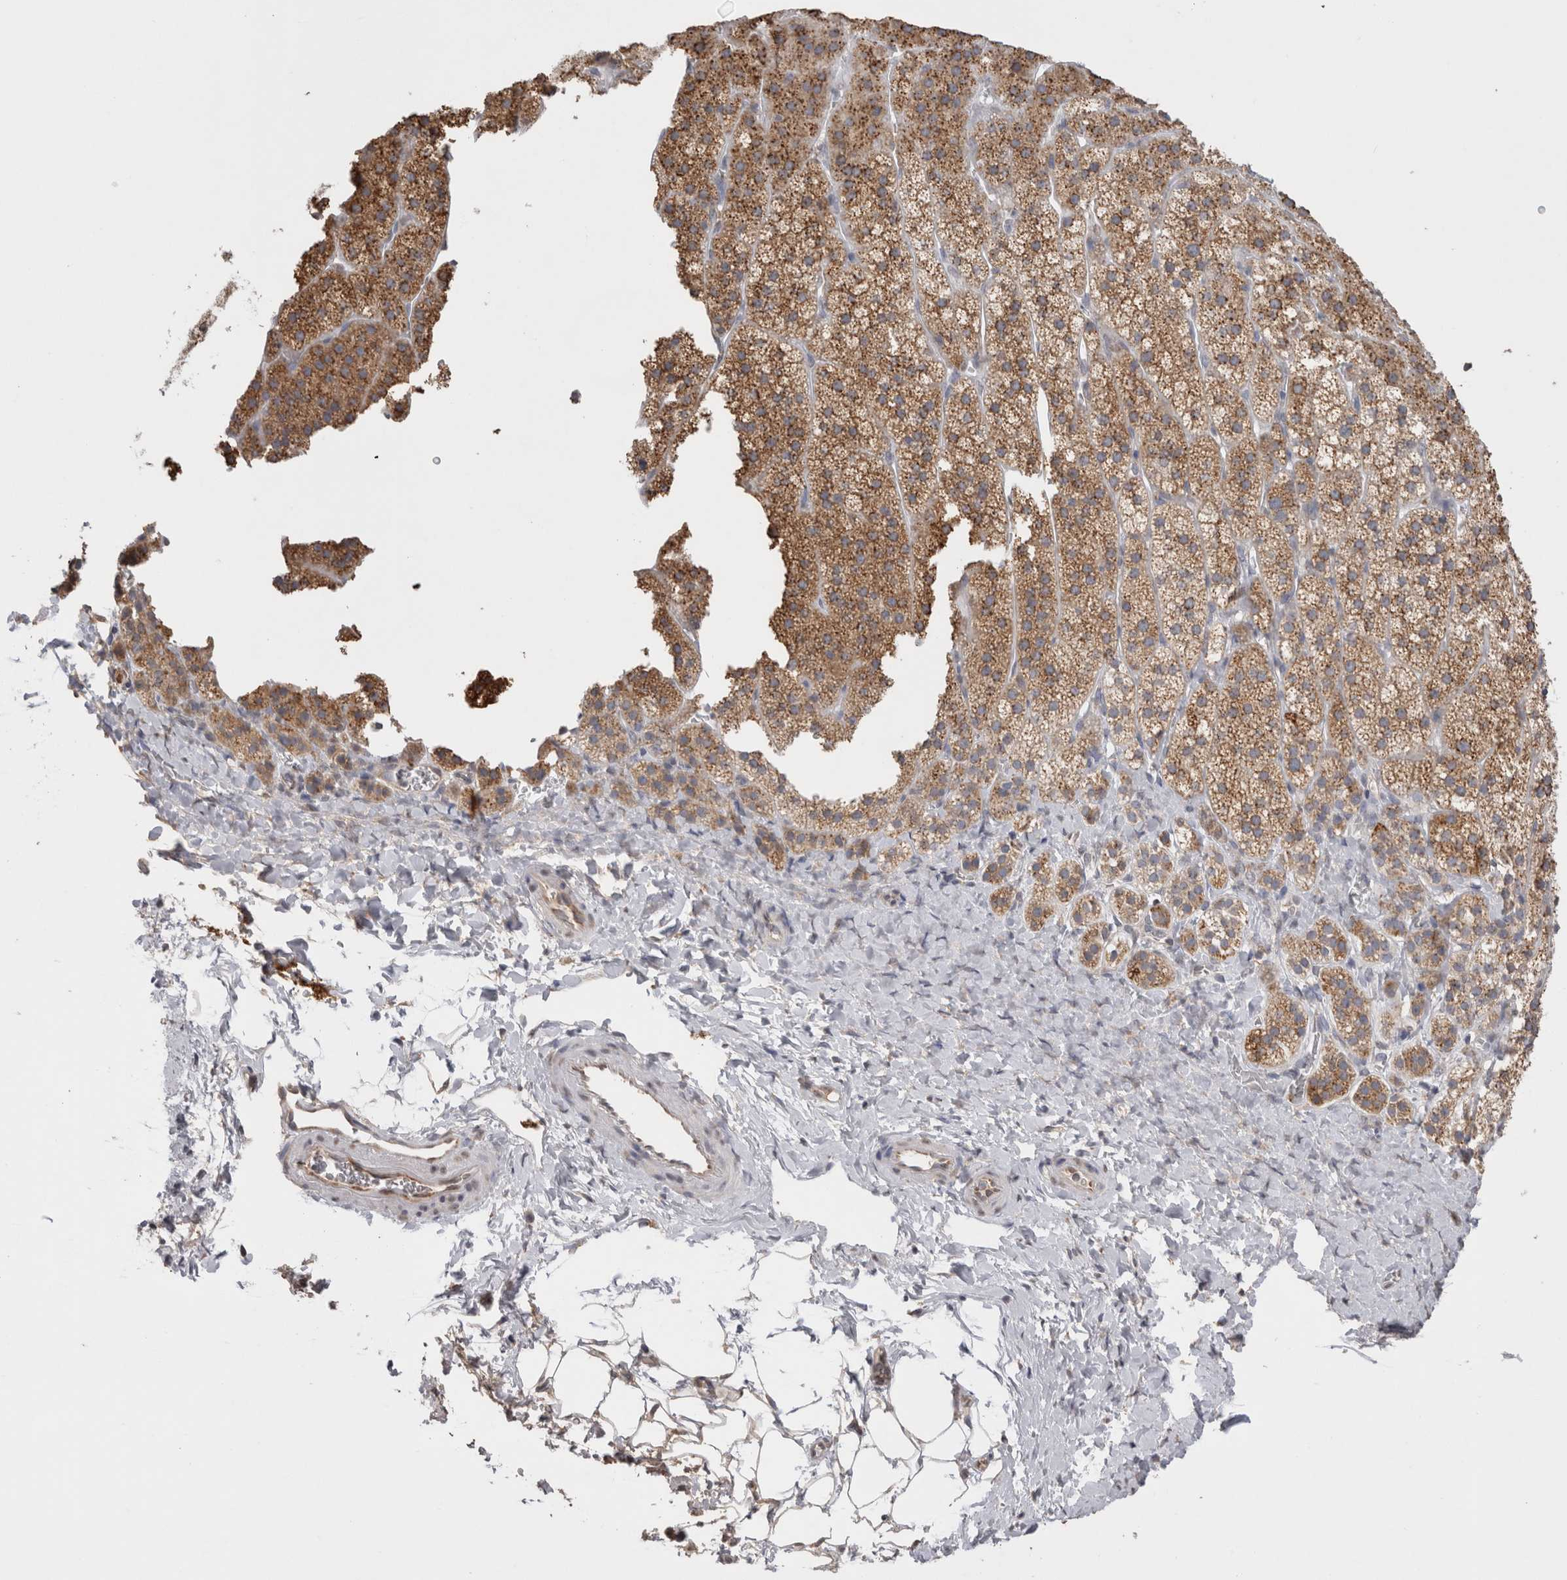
{"staining": {"intensity": "moderate", "quantity": ">75%", "location": "cytoplasmic/membranous"}, "tissue": "adrenal gland", "cell_type": "Glandular cells", "image_type": "normal", "snomed": [{"axis": "morphology", "description": "Normal tissue, NOS"}, {"axis": "topography", "description": "Adrenal gland"}], "caption": "High-power microscopy captured an IHC image of benign adrenal gland, revealing moderate cytoplasmic/membranous positivity in approximately >75% of glandular cells.", "gene": "NOMO1", "patient": {"sex": "female", "age": 44}}